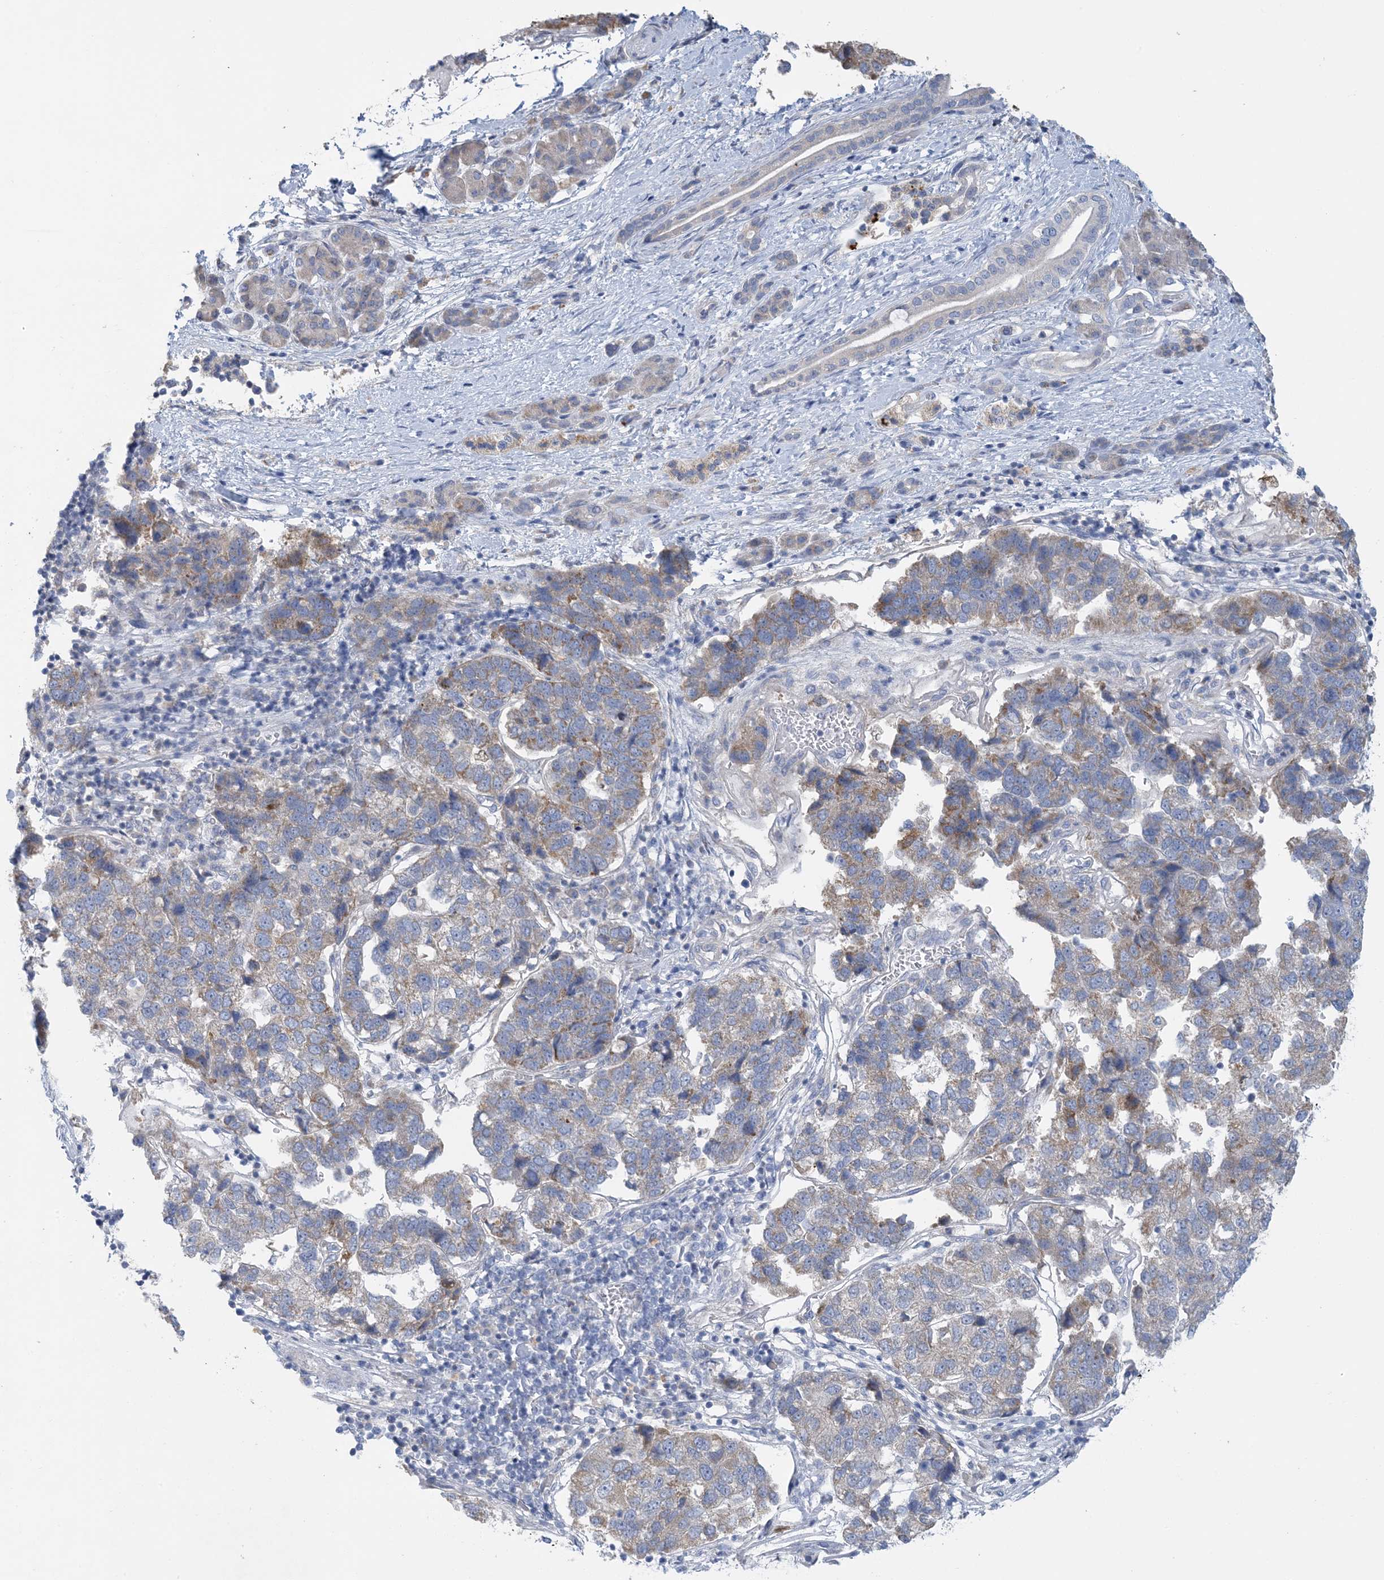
{"staining": {"intensity": "moderate", "quantity": "<25%", "location": "cytoplasmic/membranous"}, "tissue": "pancreatic cancer", "cell_type": "Tumor cells", "image_type": "cancer", "snomed": [{"axis": "morphology", "description": "Adenocarcinoma, NOS"}, {"axis": "topography", "description": "Pancreas"}], "caption": "Protein expression analysis of pancreatic cancer demonstrates moderate cytoplasmic/membranous staining in approximately <25% of tumor cells.", "gene": "ZCCHC18", "patient": {"sex": "female", "age": 61}}